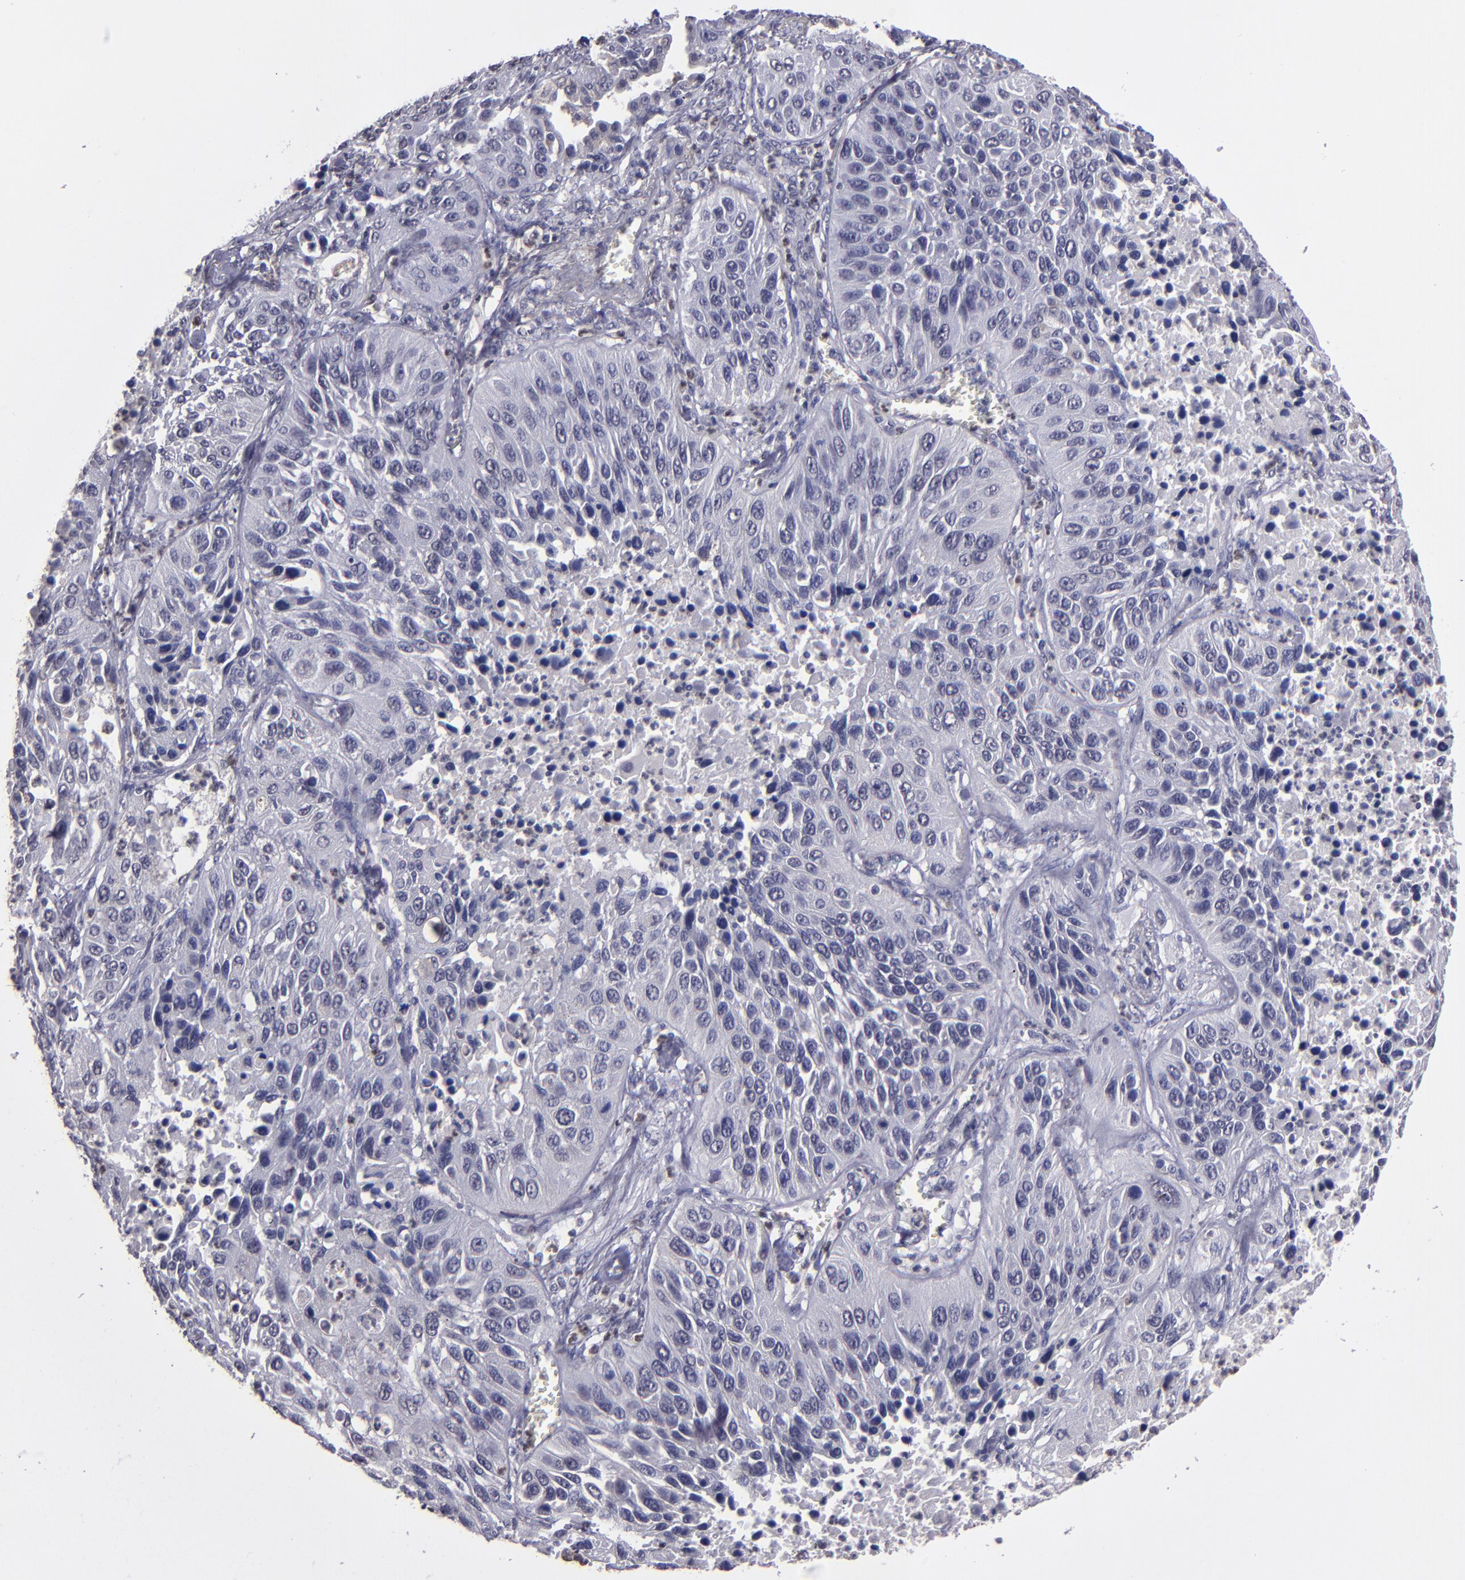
{"staining": {"intensity": "negative", "quantity": "none", "location": "none"}, "tissue": "lung cancer", "cell_type": "Tumor cells", "image_type": "cancer", "snomed": [{"axis": "morphology", "description": "Squamous cell carcinoma, NOS"}, {"axis": "topography", "description": "Lung"}], "caption": "Tumor cells are negative for protein expression in human lung cancer (squamous cell carcinoma).", "gene": "CEBPE", "patient": {"sex": "female", "age": 76}}